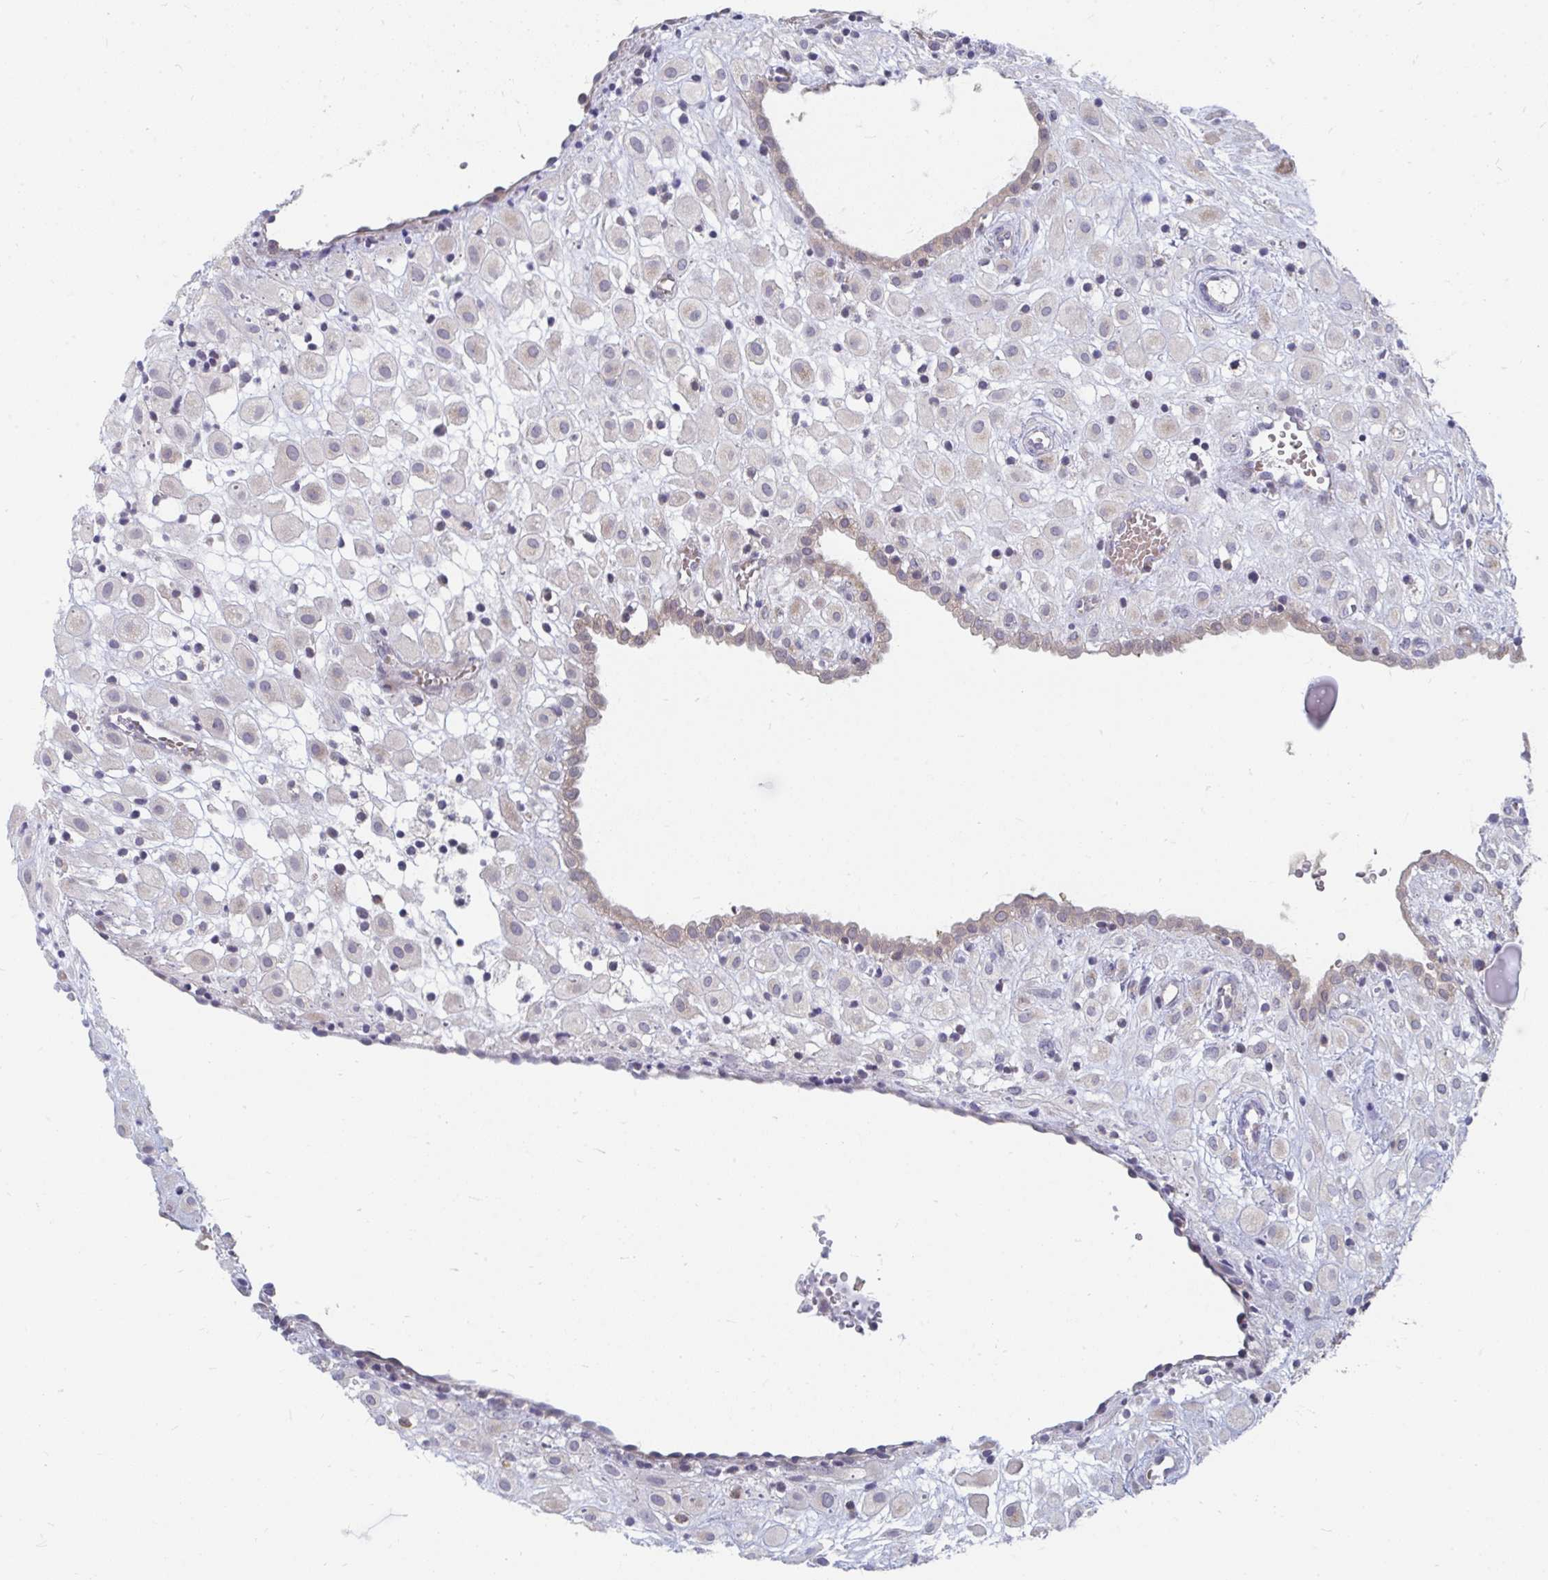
{"staining": {"intensity": "weak", "quantity": "<25%", "location": "cytoplasmic/membranous"}, "tissue": "placenta", "cell_type": "Decidual cells", "image_type": "normal", "snomed": [{"axis": "morphology", "description": "Normal tissue, NOS"}, {"axis": "topography", "description": "Placenta"}], "caption": "Placenta stained for a protein using IHC reveals no positivity decidual cells.", "gene": "PABIR3", "patient": {"sex": "female", "age": 24}}